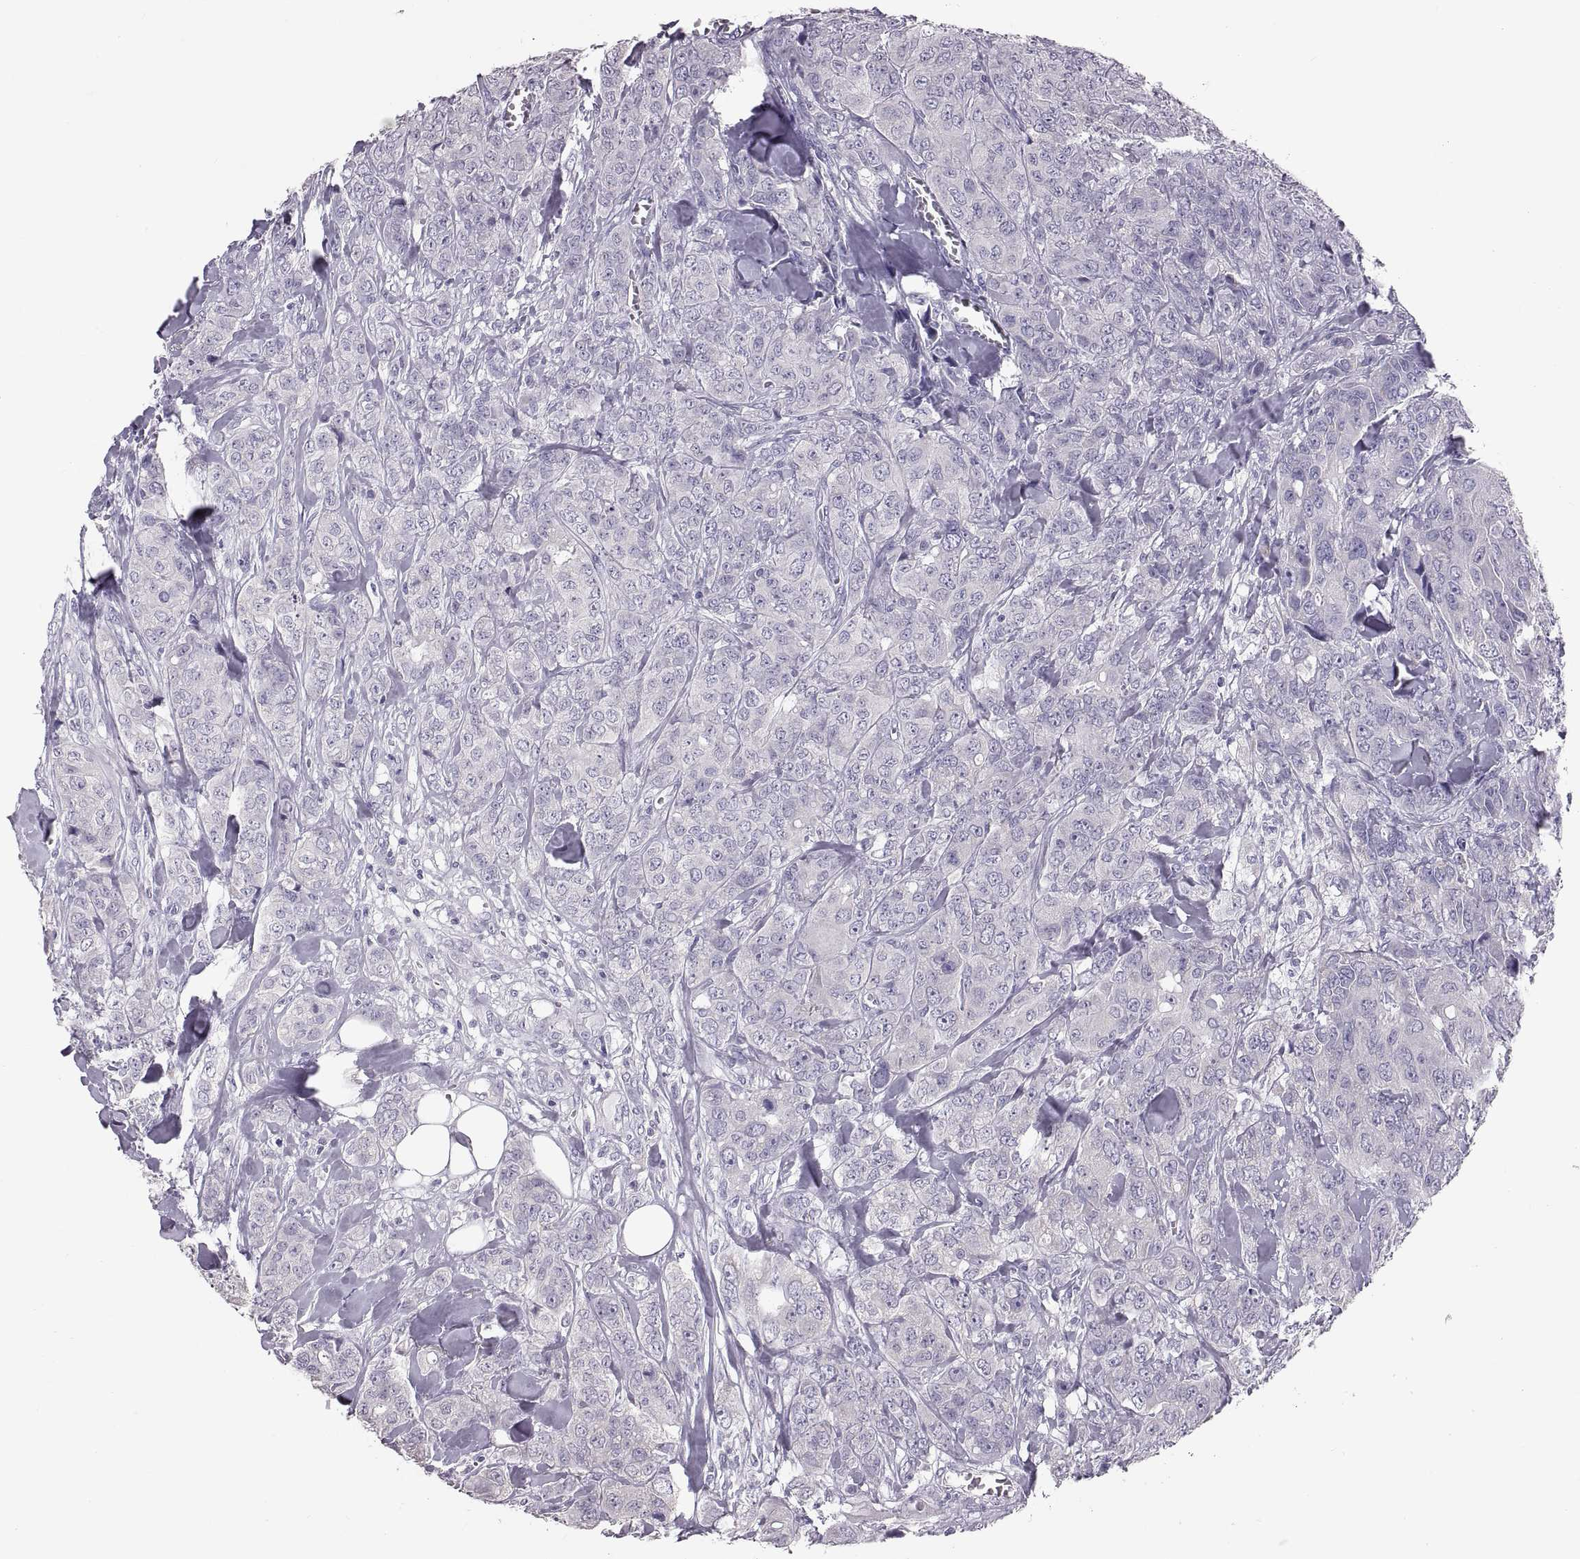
{"staining": {"intensity": "negative", "quantity": "none", "location": "none"}, "tissue": "breast cancer", "cell_type": "Tumor cells", "image_type": "cancer", "snomed": [{"axis": "morphology", "description": "Duct carcinoma"}, {"axis": "topography", "description": "Breast"}], "caption": "Tumor cells are negative for brown protein staining in breast cancer (infiltrating ductal carcinoma).", "gene": "WBP2NL", "patient": {"sex": "female", "age": 43}}